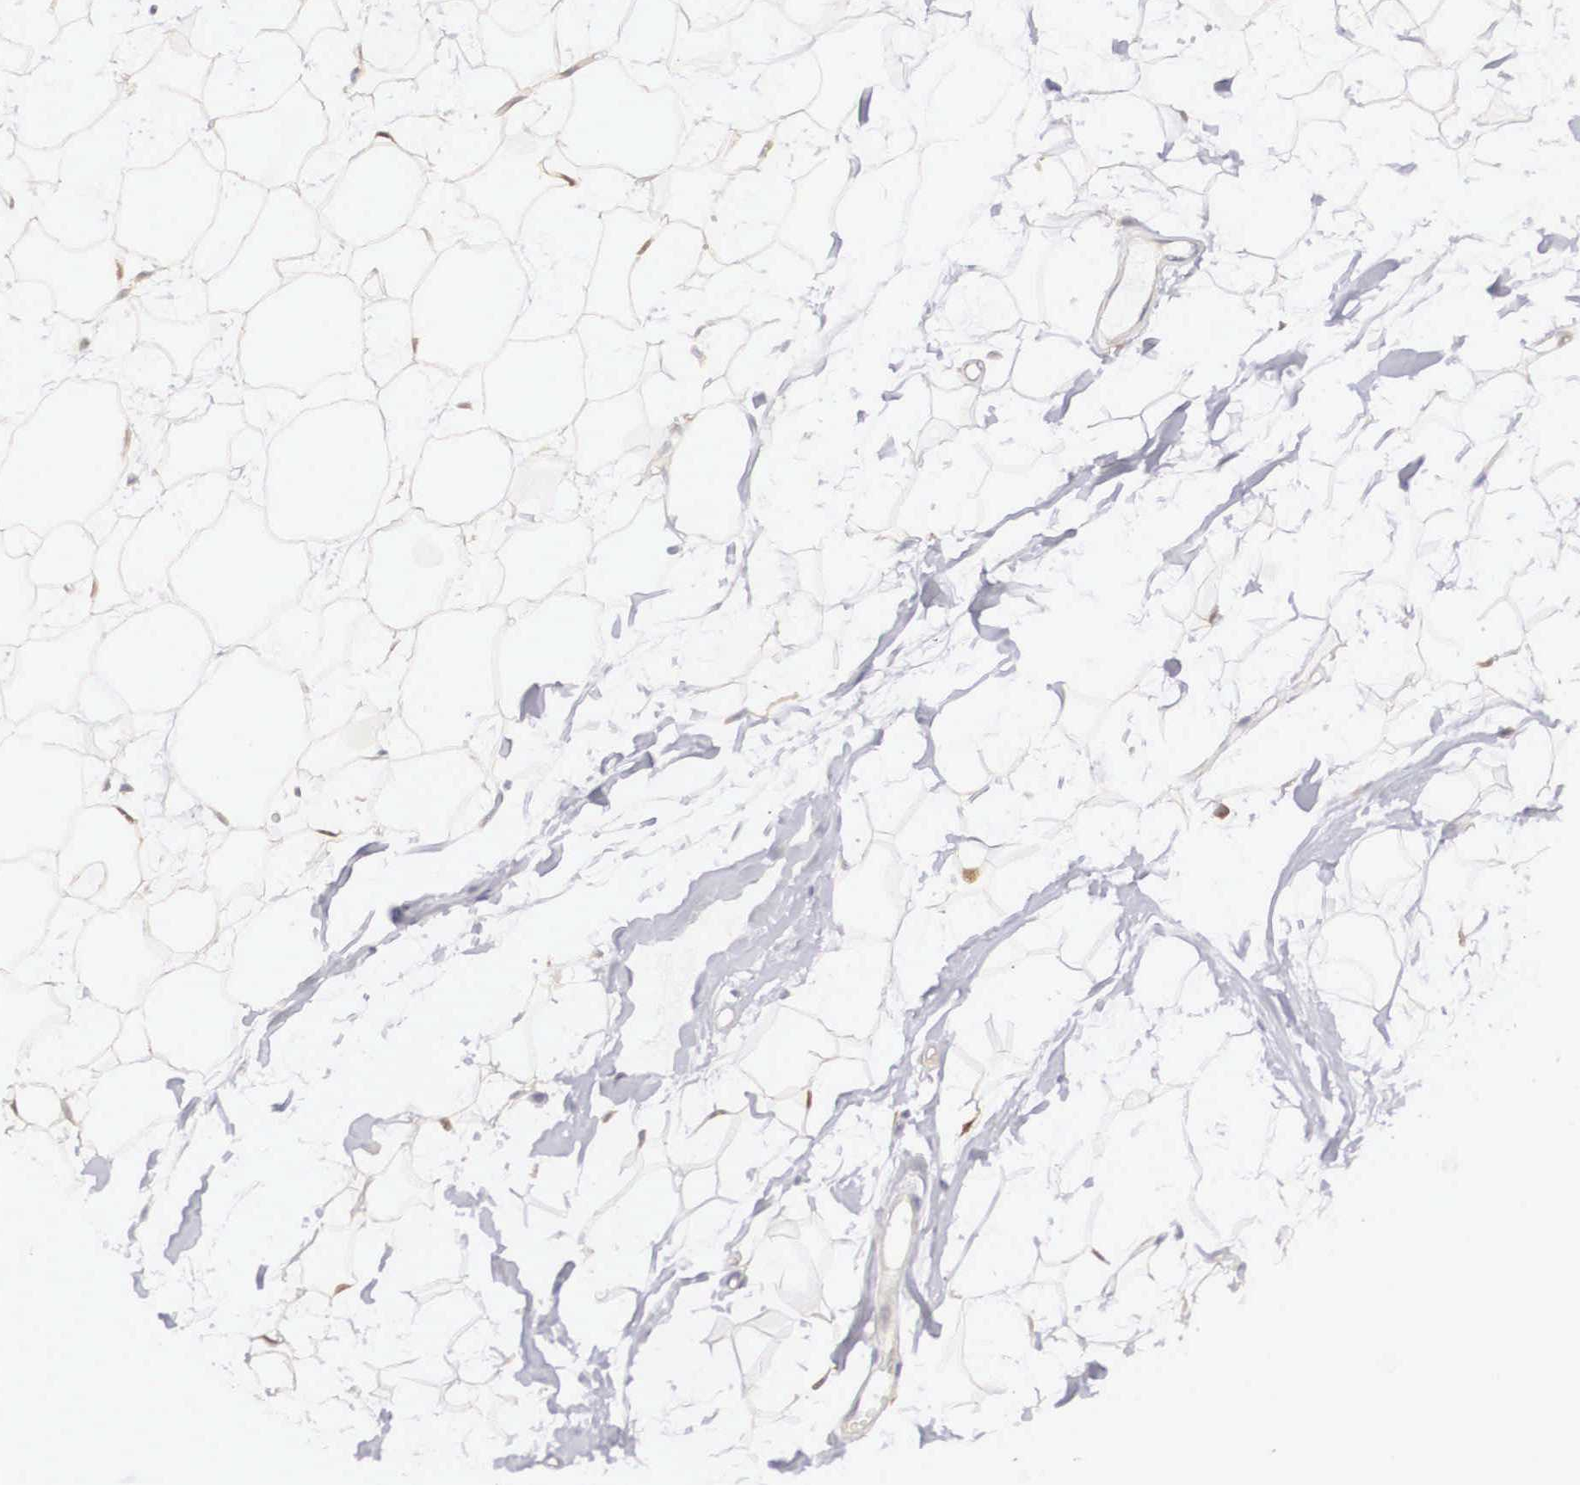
{"staining": {"intensity": "moderate", "quantity": "<25%", "location": "cytoplasmic/membranous"}, "tissue": "adipose tissue", "cell_type": "Adipocytes", "image_type": "normal", "snomed": [{"axis": "morphology", "description": "Normal tissue, NOS"}, {"axis": "topography", "description": "Breast"}], "caption": "Adipose tissue was stained to show a protein in brown. There is low levels of moderate cytoplasmic/membranous staining in approximately <25% of adipocytes.", "gene": "GRIPAP1", "patient": {"sex": "female", "age": 44}}